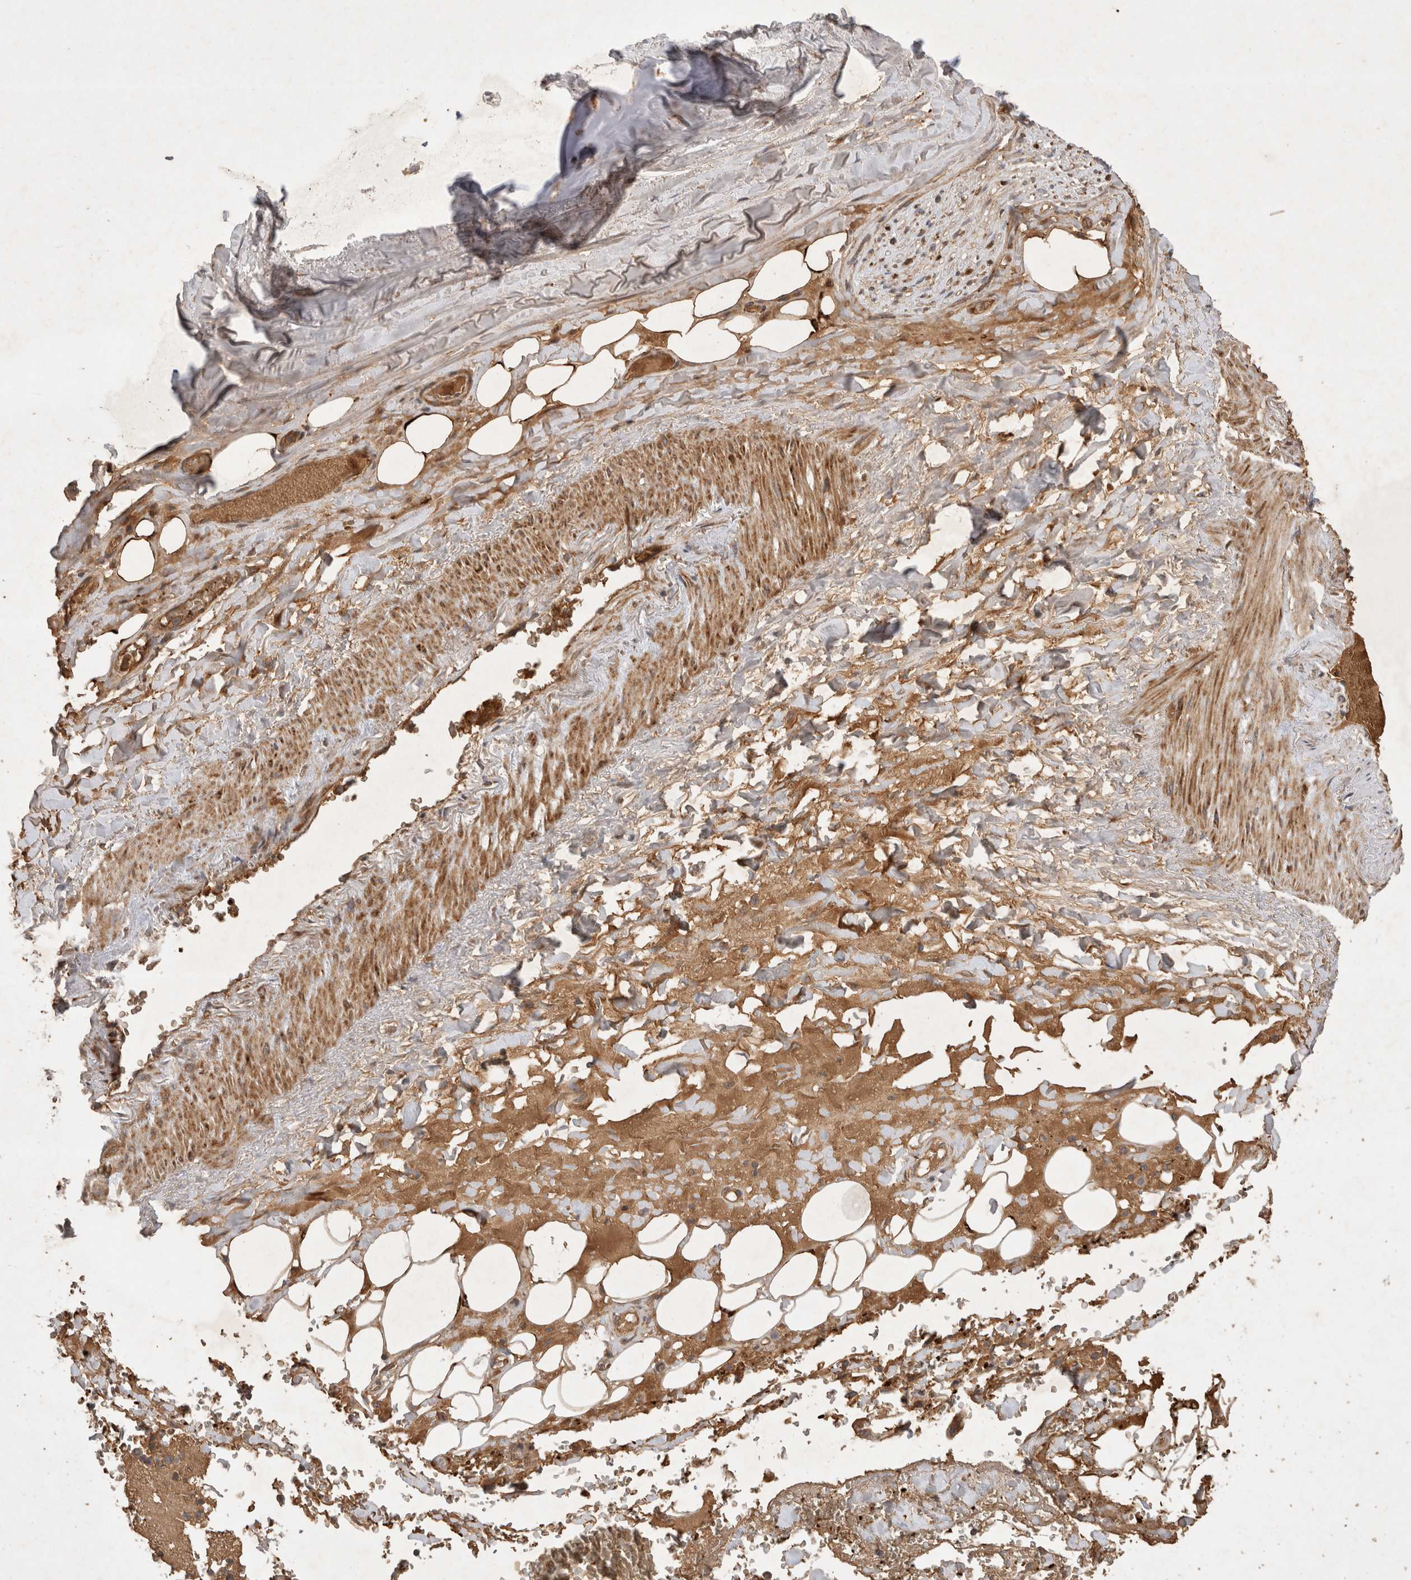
{"staining": {"intensity": "moderate", "quantity": ">75%", "location": "cytoplasmic/membranous"}, "tissue": "adipose tissue", "cell_type": "Adipocytes", "image_type": "normal", "snomed": [{"axis": "morphology", "description": "Normal tissue, NOS"}, {"axis": "topography", "description": "Cartilage tissue"}], "caption": "This image exhibits IHC staining of normal adipose tissue, with medium moderate cytoplasmic/membranous positivity in approximately >75% of adipocytes.", "gene": "FAM221A", "patient": {"sex": "female", "age": 63}}